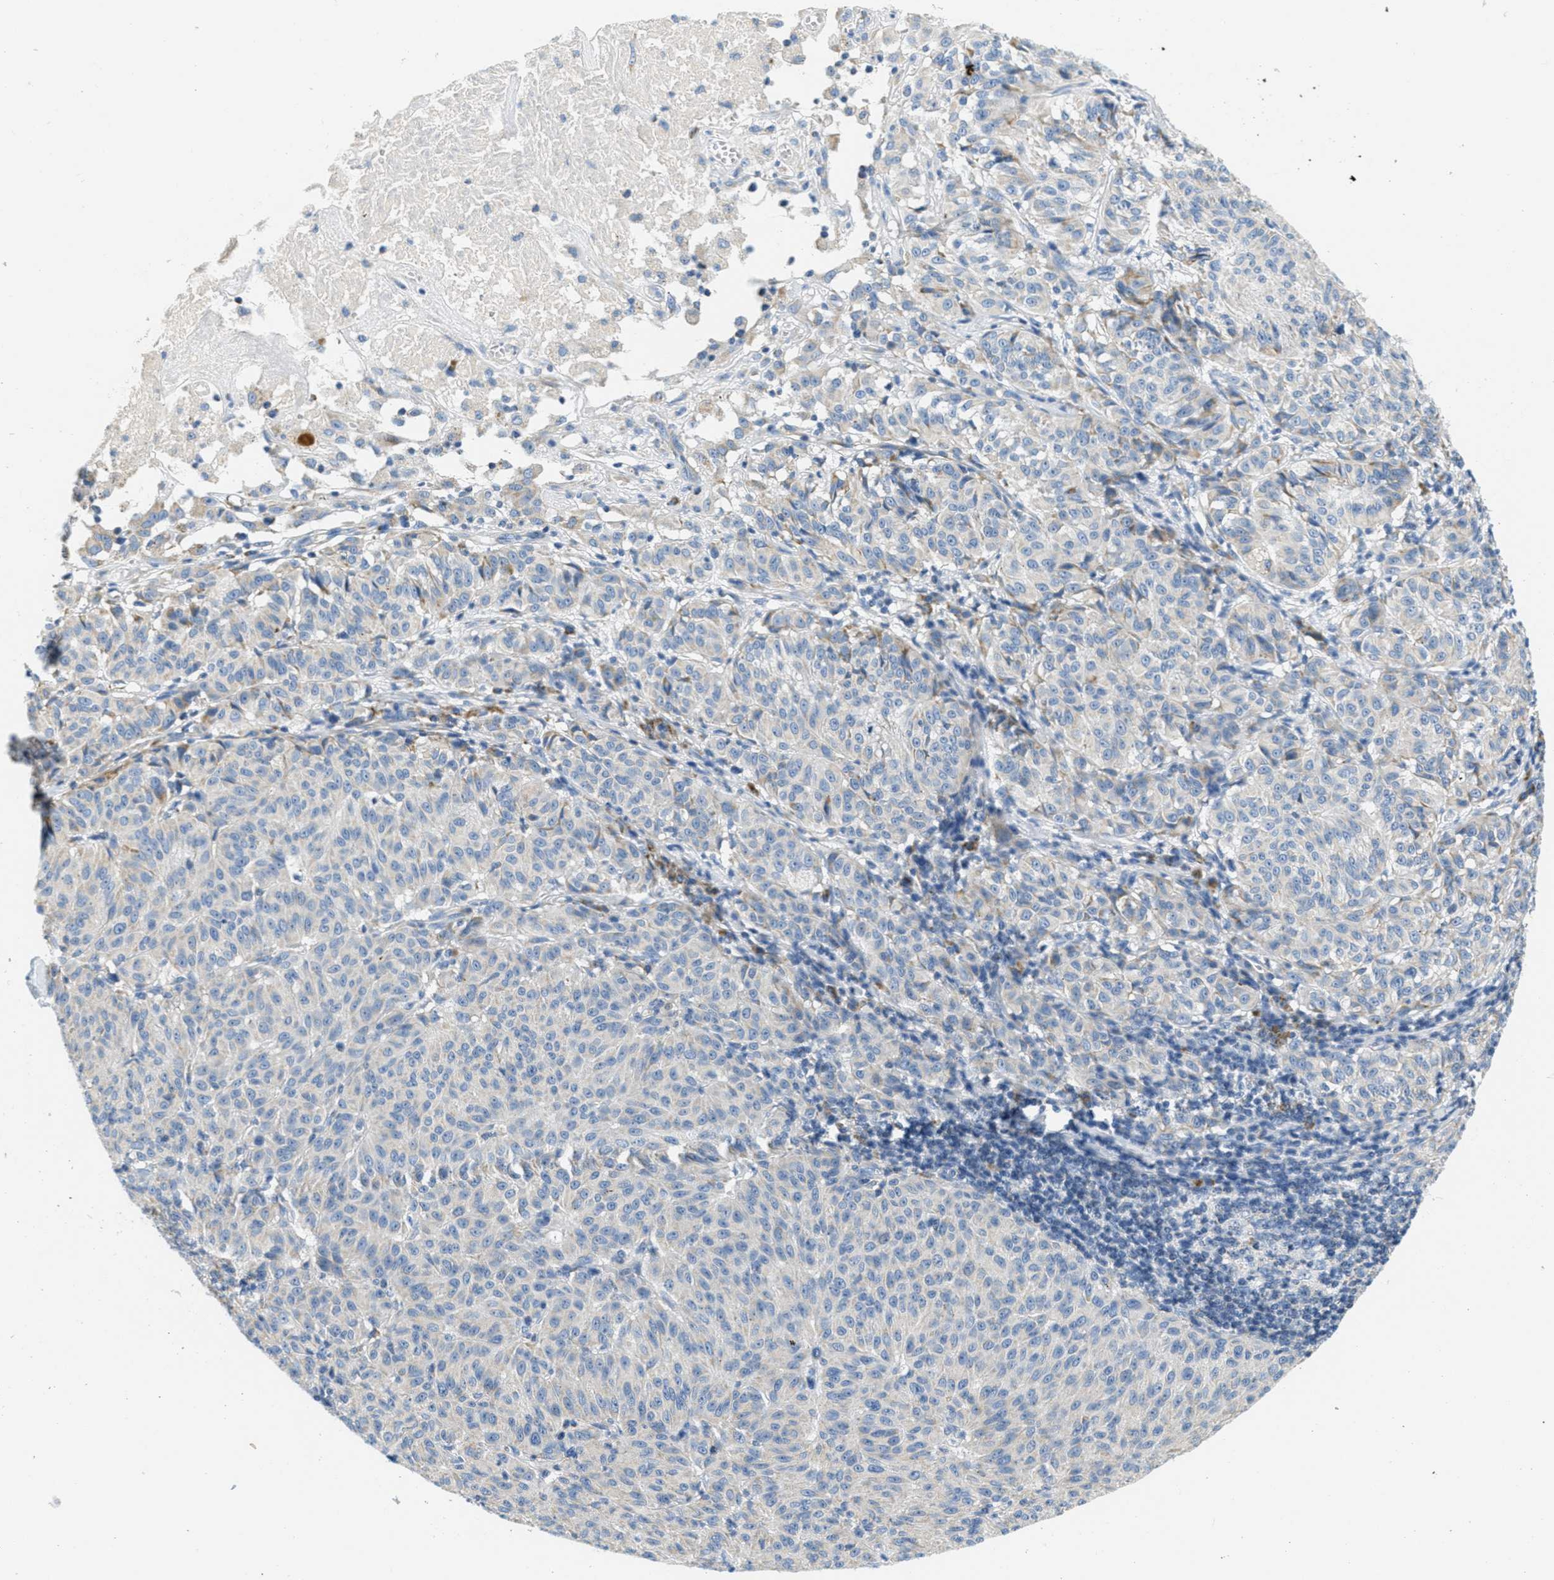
{"staining": {"intensity": "negative", "quantity": "none", "location": "none"}, "tissue": "melanoma", "cell_type": "Tumor cells", "image_type": "cancer", "snomed": [{"axis": "morphology", "description": "Malignant melanoma, NOS"}, {"axis": "topography", "description": "Skin"}], "caption": "An image of human melanoma is negative for staining in tumor cells.", "gene": "CA4", "patient": {"sex": "female", "age": 72}}